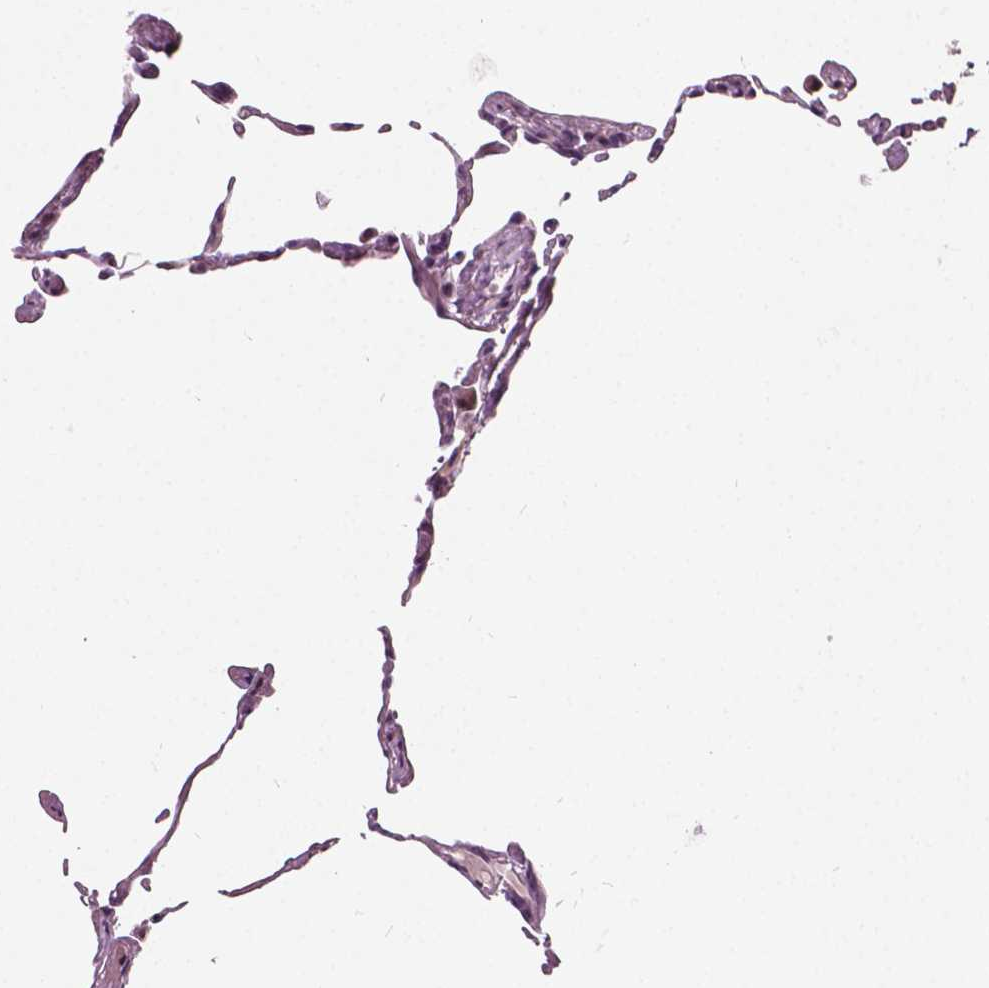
{"staining": {"intensity": "negative", "quantity": "none", "location": "none"}, "tissue": "lung", "cell_type": "Alveolar cells", "image_type": "normal", "snomed": [{"axis": "morphology", "description": "Normal tissue, NOS"}, {"axis": "topography", "description": "Lung"}], "caption": "There is no significant staining in alveolar cells of lung. The staining is performed using DAB (3,3'-diaminobenzidine) brown chromogen with nuclei counter-stained in using hematoxylin.", "gene": "ODF3L2", "patient": {"sex": "female", "age": 57}}